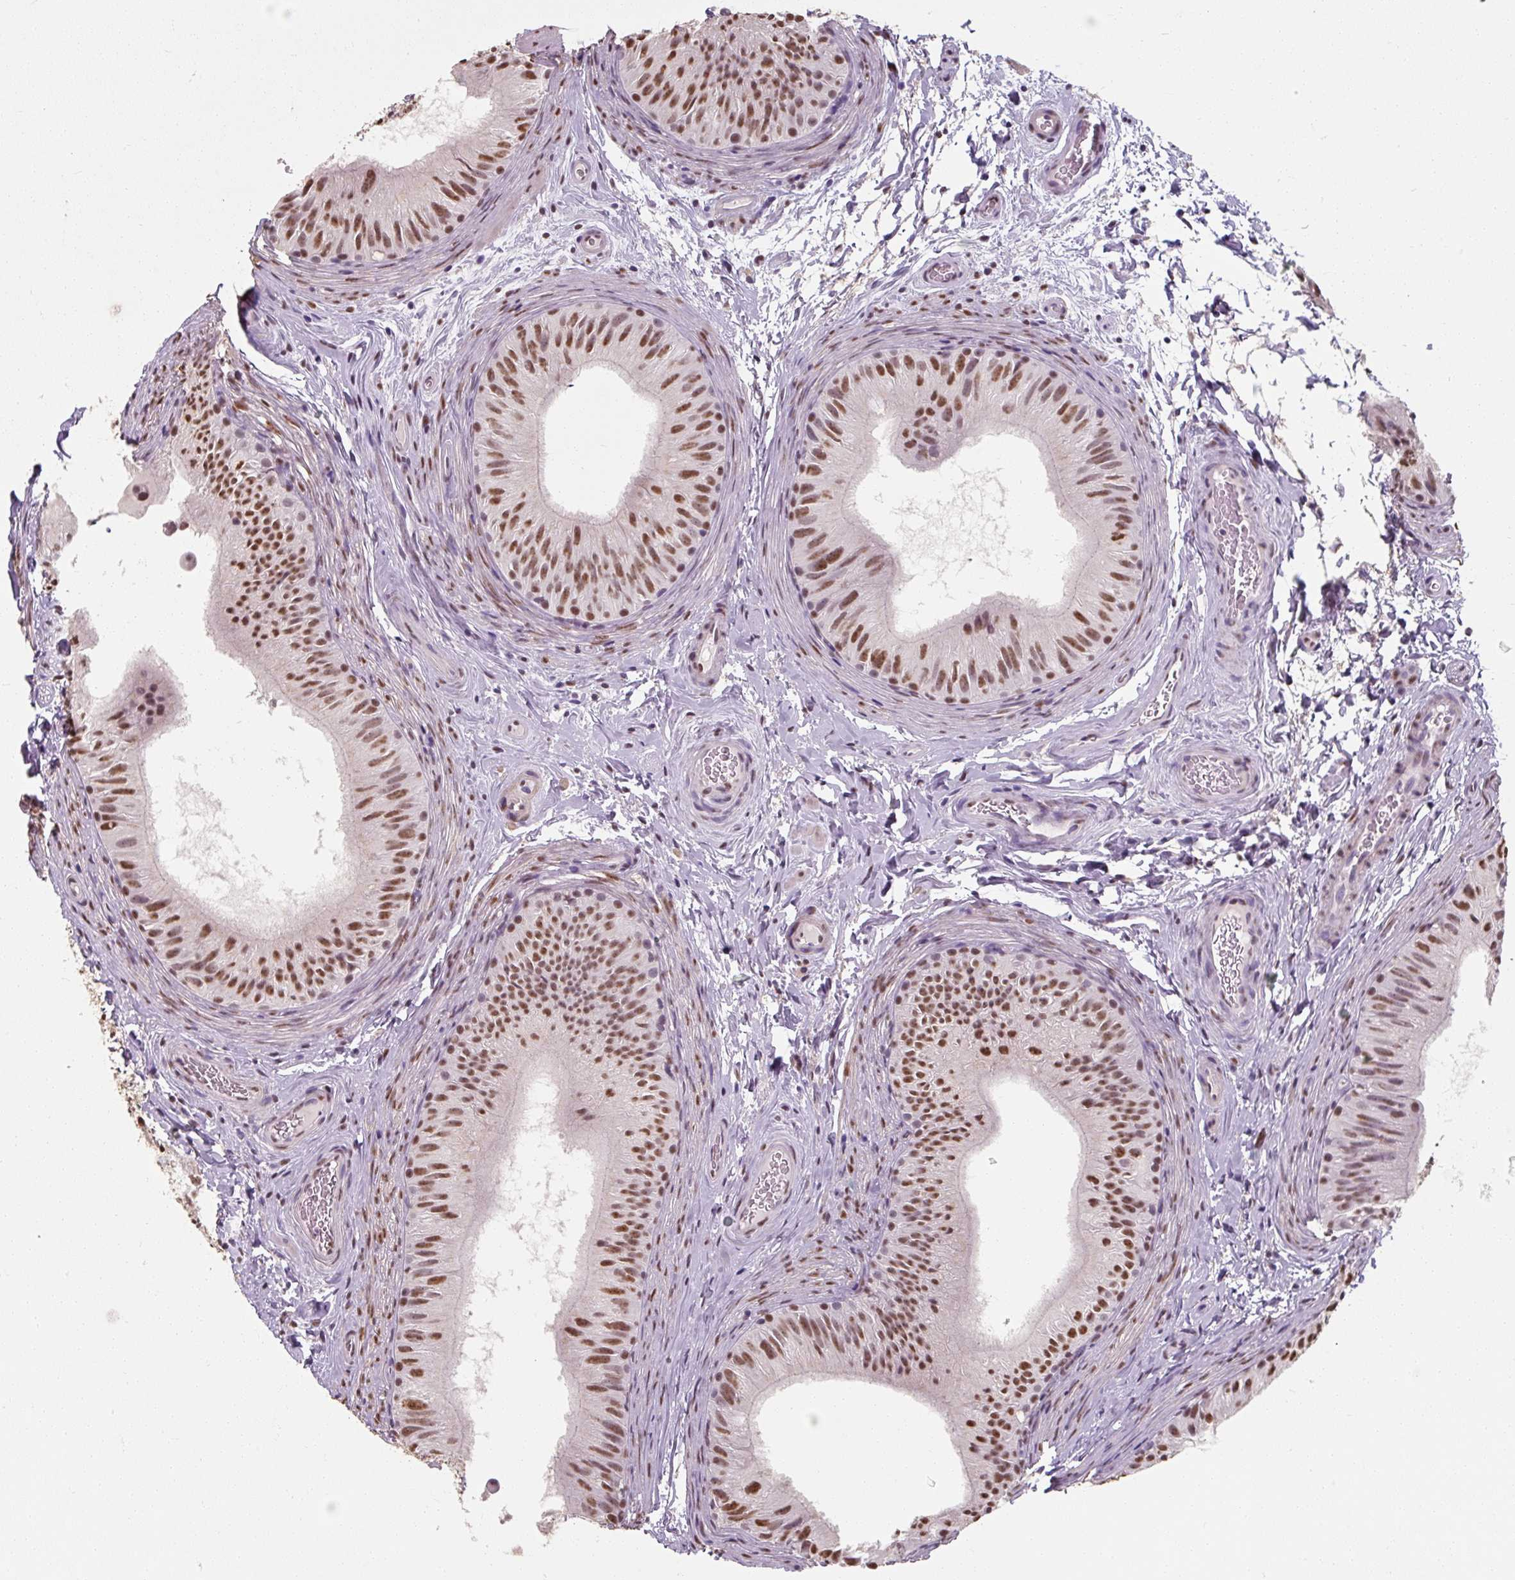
{"staining": {"intensity": "moderate", "quantity": ">75%", "location": "nuclear"}, "tissue": "epididymis", "cell_type": "Glandular cells", "image_type": "normal", "snomed": [{"axis": "morphology", "description": "Normal tissue, NOS"}, {"axis": "topography", "description": "Epididymis"}], "caption": "Immunohistochemical staining of unremarkable epididymis exhibits moderate nuclear protein positivity in about >75% of glandular cells. The staining was performed using DAB (3,3'-diaminobenzidine), with brown indicating positive protein expression. Nuclei are stained blue with hematoxylin.", "gene": "ENSG00000291316", "patient": {"sex": "male", "age": 24}}